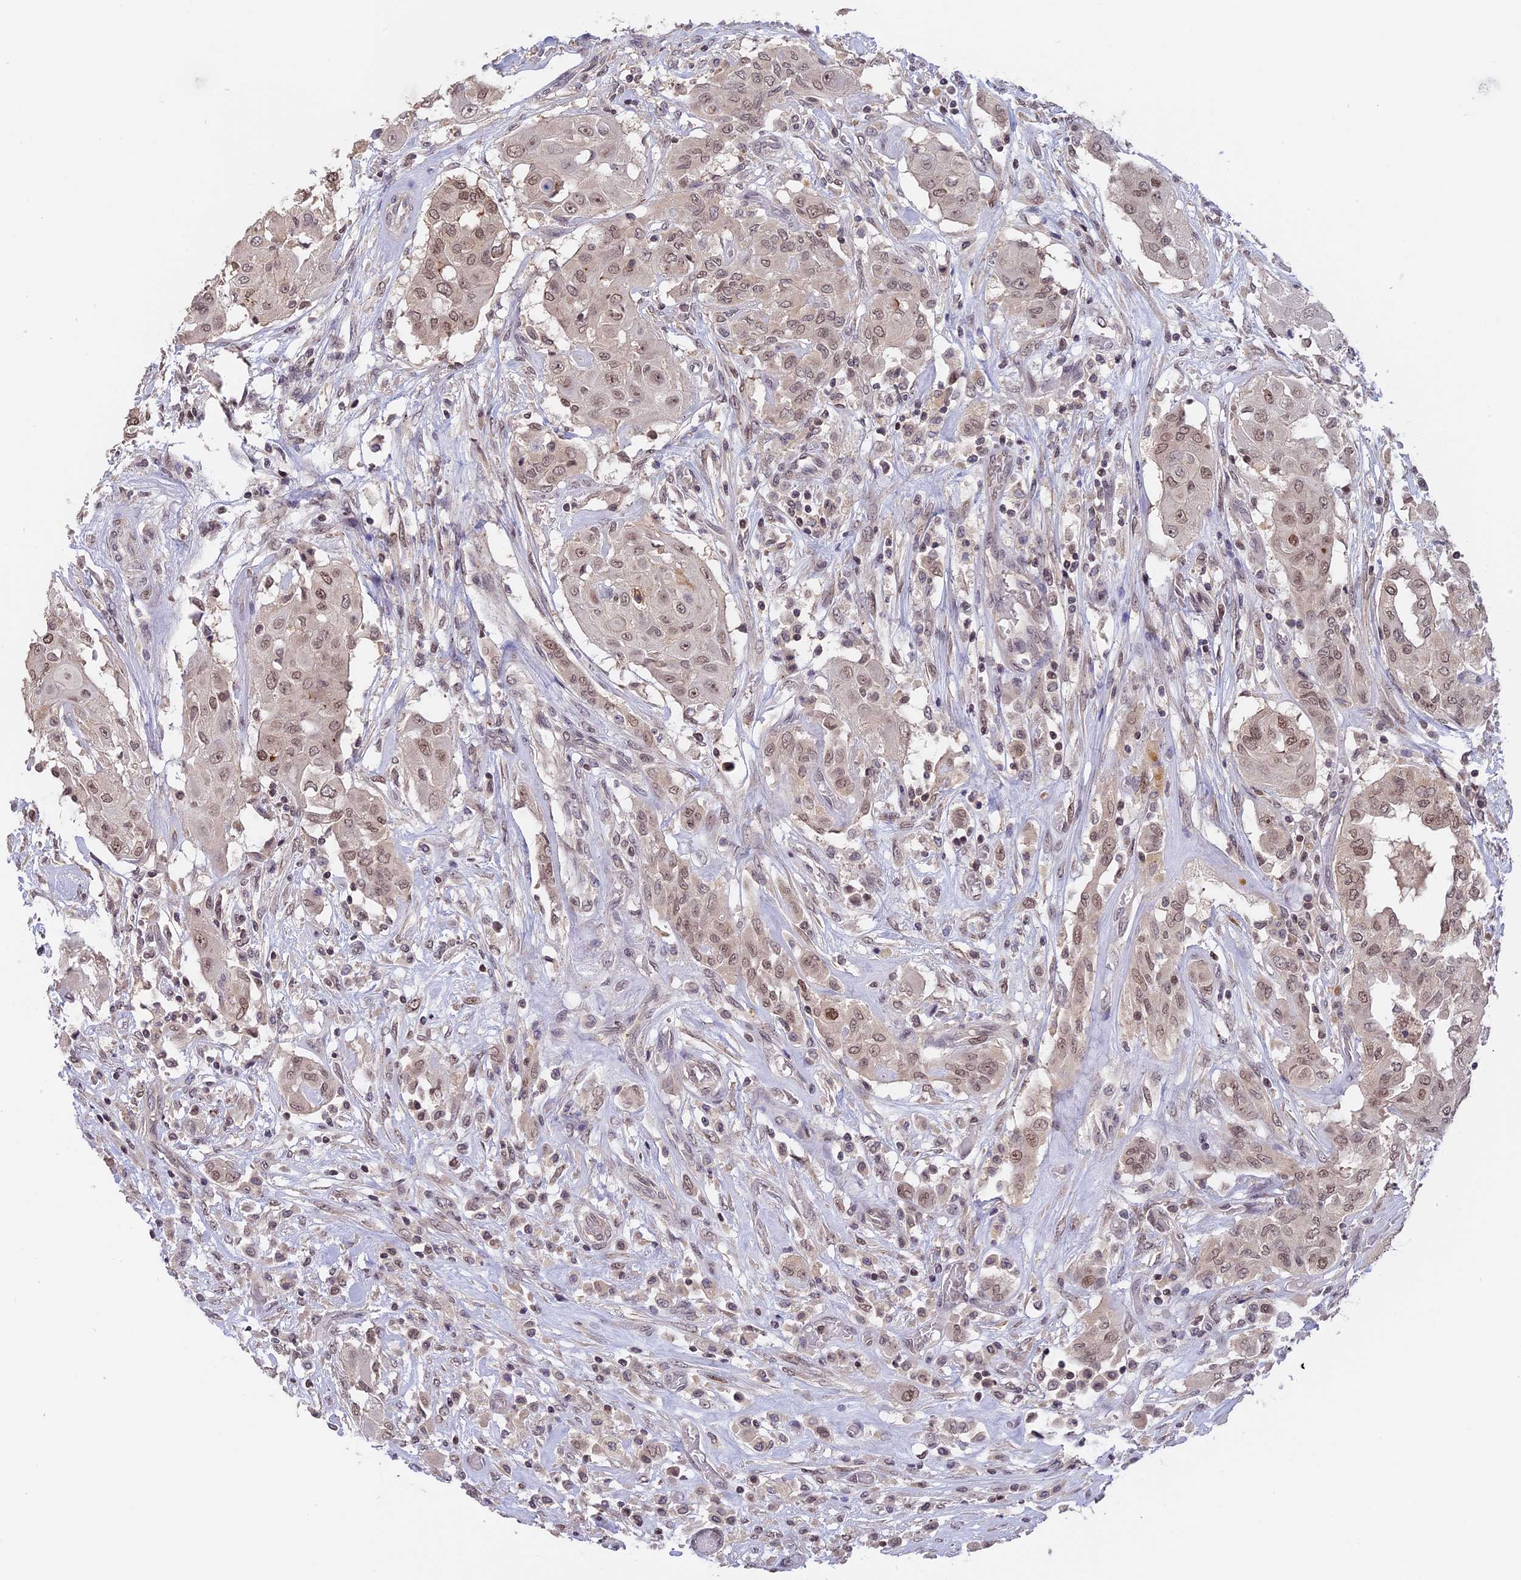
{"staining": {"intensity": "weak", "quantity": ">75%", "location": "nuclear"}, "tissue": "thyroid cancer", "cell_type": "Tumor cells", "image_type": "cancer", "snomed": [{"axis": "morphology", "description": "Papillary adenocarcinoma, NOS"}, {"axis": "topography", "description": "Thyroid gland"}], "caption": "IHC photomicrograph of neoplastic tissue: thyroid papillary adenocarcinoma stained using immunohistochemistry demonstrates low levels of weak protein expression localized specifically in the nuclear of tumor cells, appearing as a nuclear brown color.", "gene": "RFC5", "patient": {"sex": "female", "age": 59}}